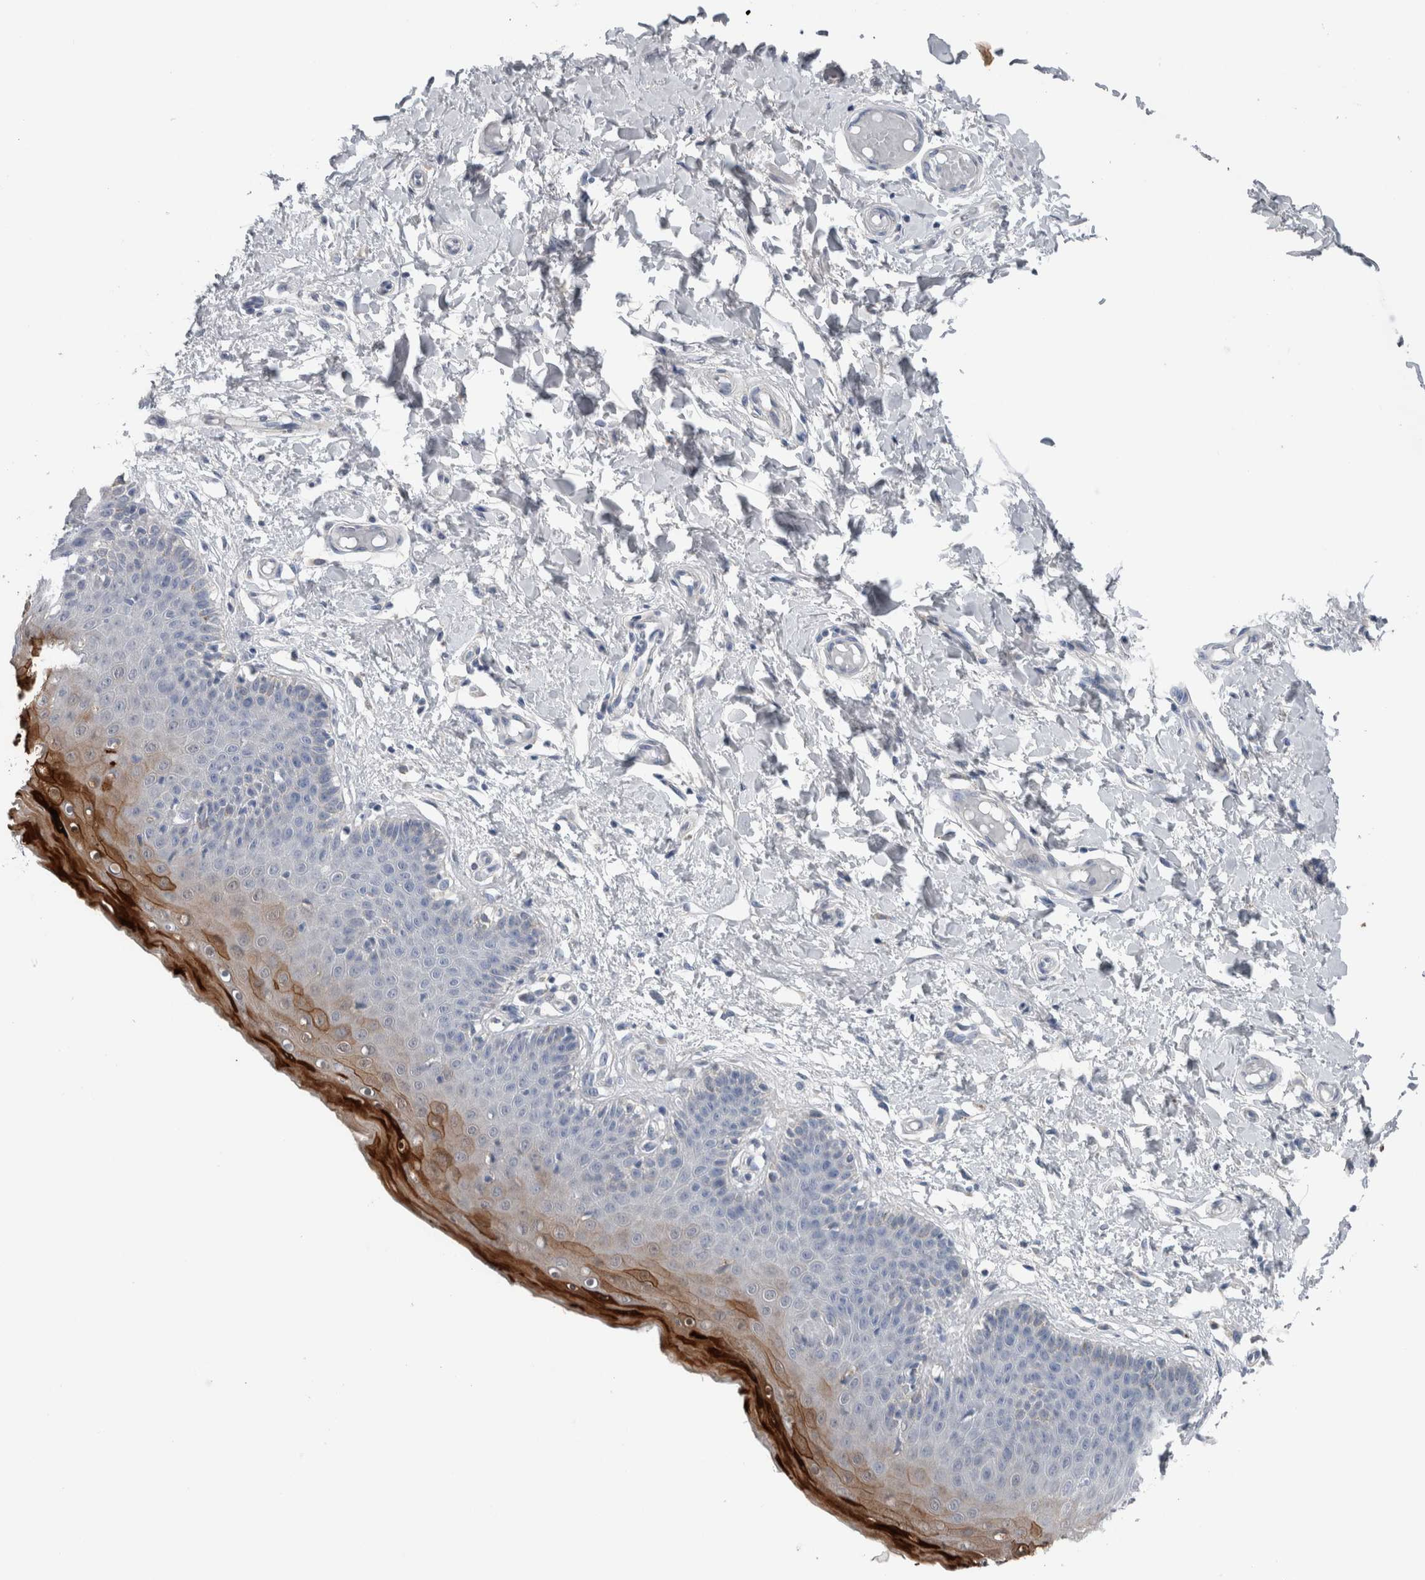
{"staining": {"intensity": "strong", "quantity": "<25%", "location": "cytoplasmic/membranous"}, "tissue": "skin", "cell_type": "Epidermal cells", "image_type": "normal", "snomed": [{"axis": "morphology", "description": "Normal tissue, NOS"}, {"axis": "topography", "description": "Vulva"}], "caption": "Skin stained with DAB (3,3'-diaminobenzidine) IHC displays medium levels of strong cytoplasmic/membranous positivity in approximately <25% of epidermal cells.", "gene": "CRNN", "patient": {"sex": "female", "age": 66}}